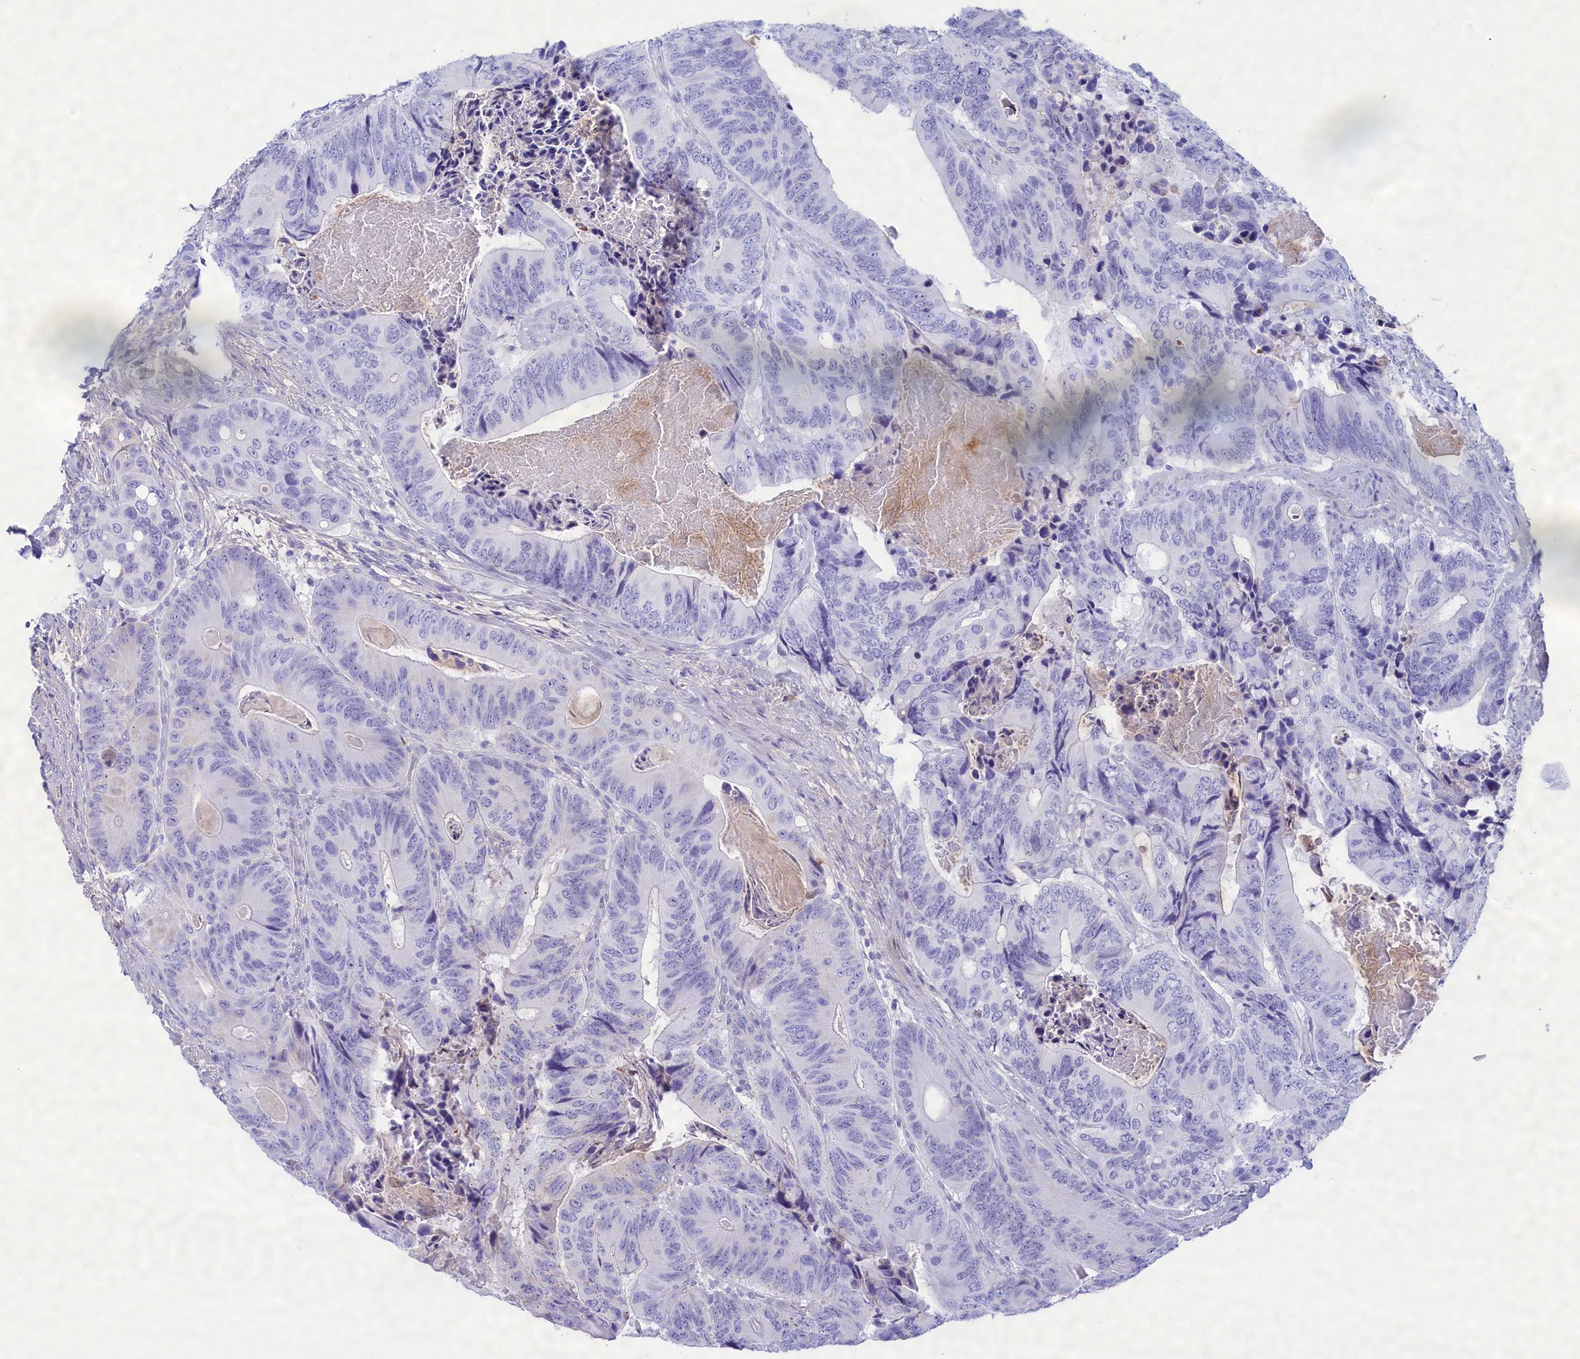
{"staining": {"intensity": "negative", "quantity": "none", "location": "none"}, "tissue": "colorectal cancer", "cell_type": "Tumor cells", "image_type": "cancer", "snomed": [{"axis": "morphology", "description": "Adenocarcinoma, NOS"}, {"axis": "topography", "description": "Colon"}], "caption": "Immunohistochemistry micrograph of human adenocarcinoma (colorectal) stained for a protein (brown), which displays no expression in tumor cells.", "gene": "MPV17L2", "patient": {"sex": "male", "age": 84}}